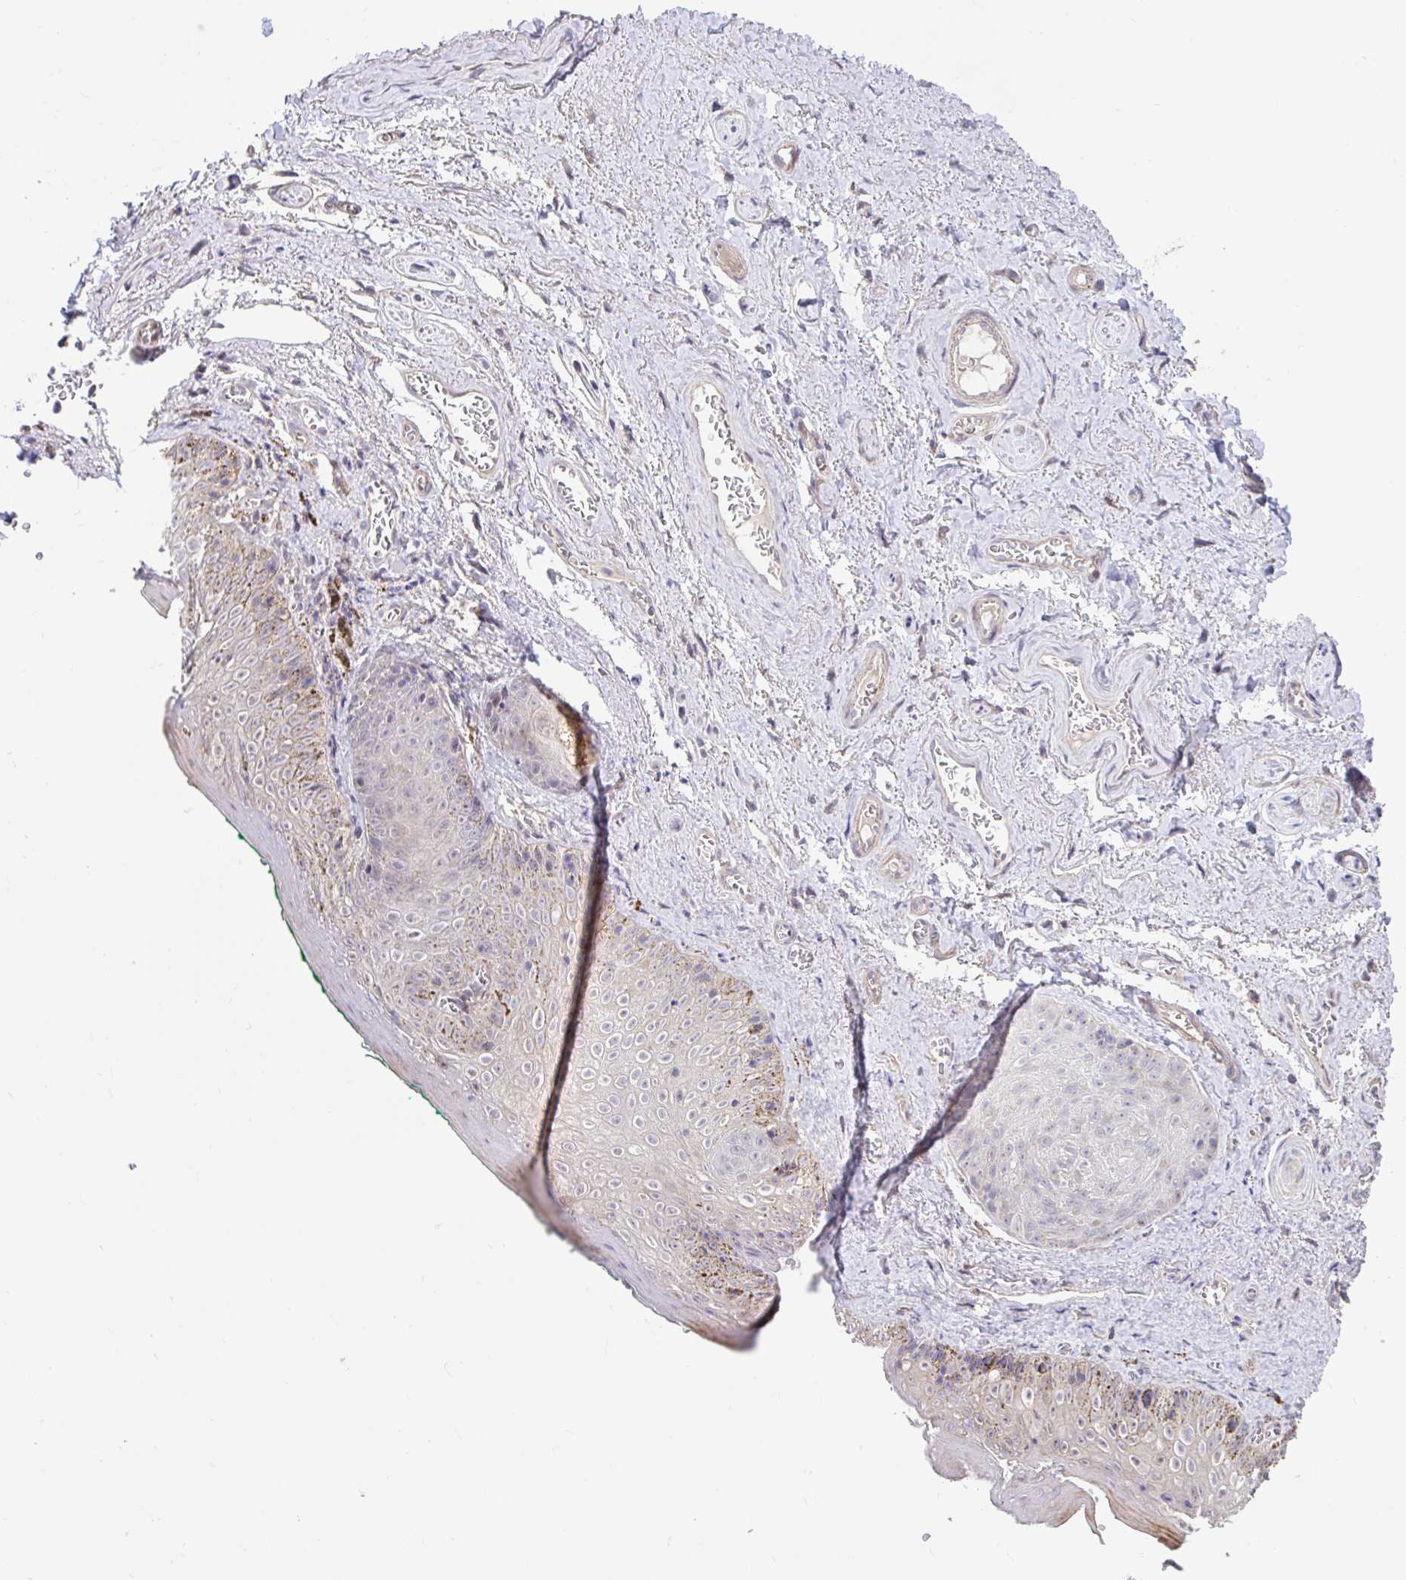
{"staining": {"intensity": "moderate", "quantity": "<25%", "location": "cytoplasmic/membranous"}, "tissue": "vagina", "cell_type": "Squamous epithelial cells", "image_type": "normal", "snomed": [{"axis": "morphology", "description": "Normal tissue, NOS"}, {"axis": "topography", "description": "Vulva"}, {"axis": "topography", "description": "Vagina"}, {"axis": "topography", "description": "Peripheral nerve tissue"}], "caption": "Protein expression by immunohistochemistry (IHC) exhibits moderate cytoplasmic/membranous staining in approximately <25% of squamous epithelial cells in benign vagina. (brown staining indicates protein expression, while blue staining denotes nuclei).", "gene": "NT5C1B", "patient": {"sex": "female", "age": 66}}